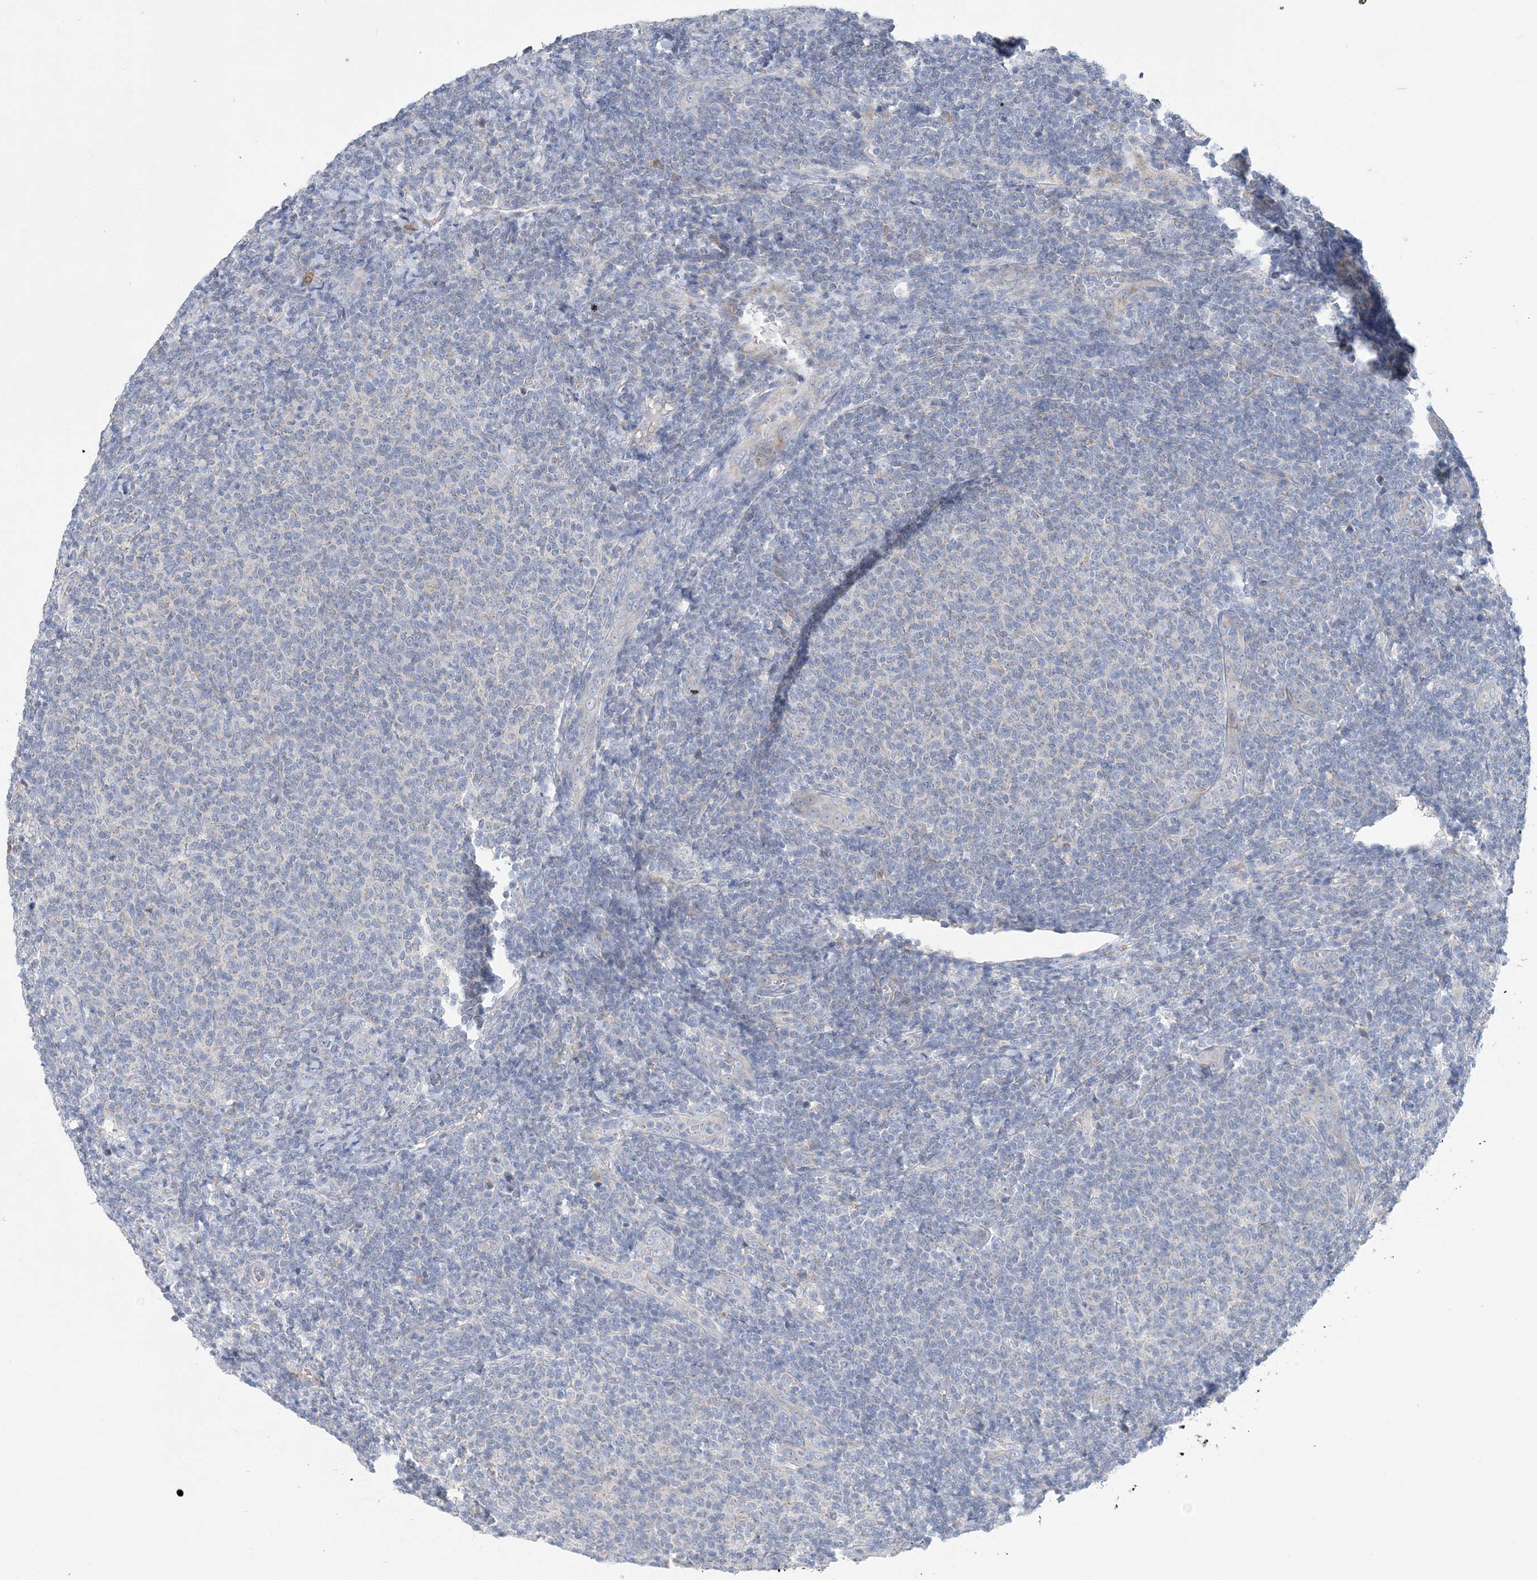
{"staining": {"intensity": "negative", "quantity": "none", "location": "none"}, "tissue": "lymphoma", "cell_type": "Tumor cells", "image_type": "cancer", "snomed": [{"axis": "morphology", "description": "Malignant lymphoma, non-Hodgkin's type, Low grade"}, {"axis": "topography", "description": "Lymph node"}], "caption": "High magnification brightfield microscopy of lymphoma stained with DAB (brown) and counterstained with hematoxylin (blue): tumor cells show no significant staining.", "gene": "ZCCHC18", "patient": {"sex": "male", "age": 66}}